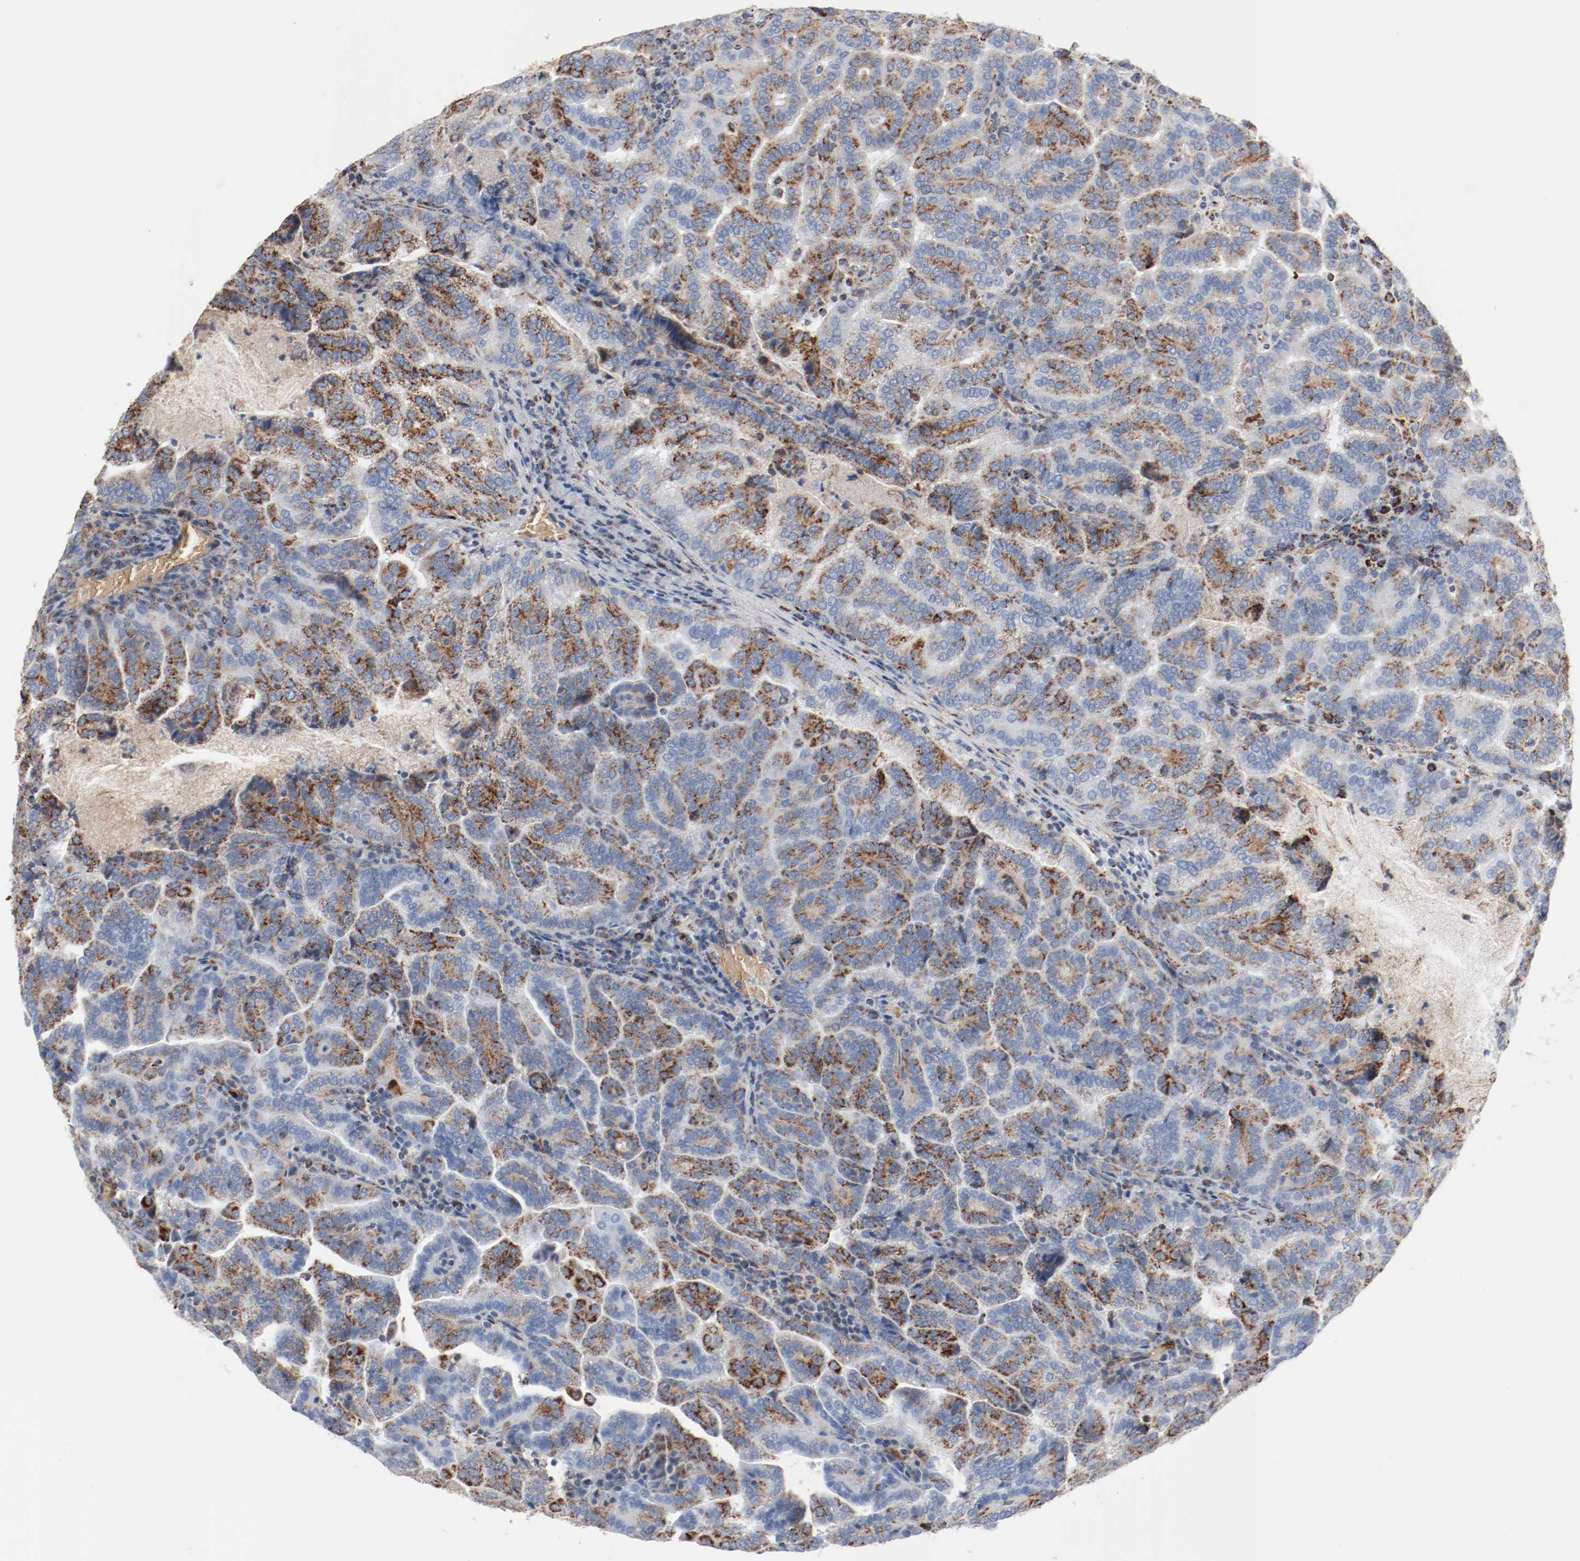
{"staining": {"intensity": "moderate", "quantity": "25%-75%", "location": "cytoplasmic/membranous"}, "tissue": "renal cancer", "cell_type": "Tumor cells", "image_type": "cancer", "snomed": [{"axis": "morphology", "description": "Adenocarcinoma, NOS"}, {"axis": "topography", "description": "Kidney"}], "caption": "IHC photomicrograph of human renal adenocarcinoma stained for a protein (brown), which displays medium levels of moderate cytoplasmic/membranous expression in approximately 25%-75% of tumor cells.", "gene": "NDUFB8", "patient": {"sex": "male", "age": 61}}